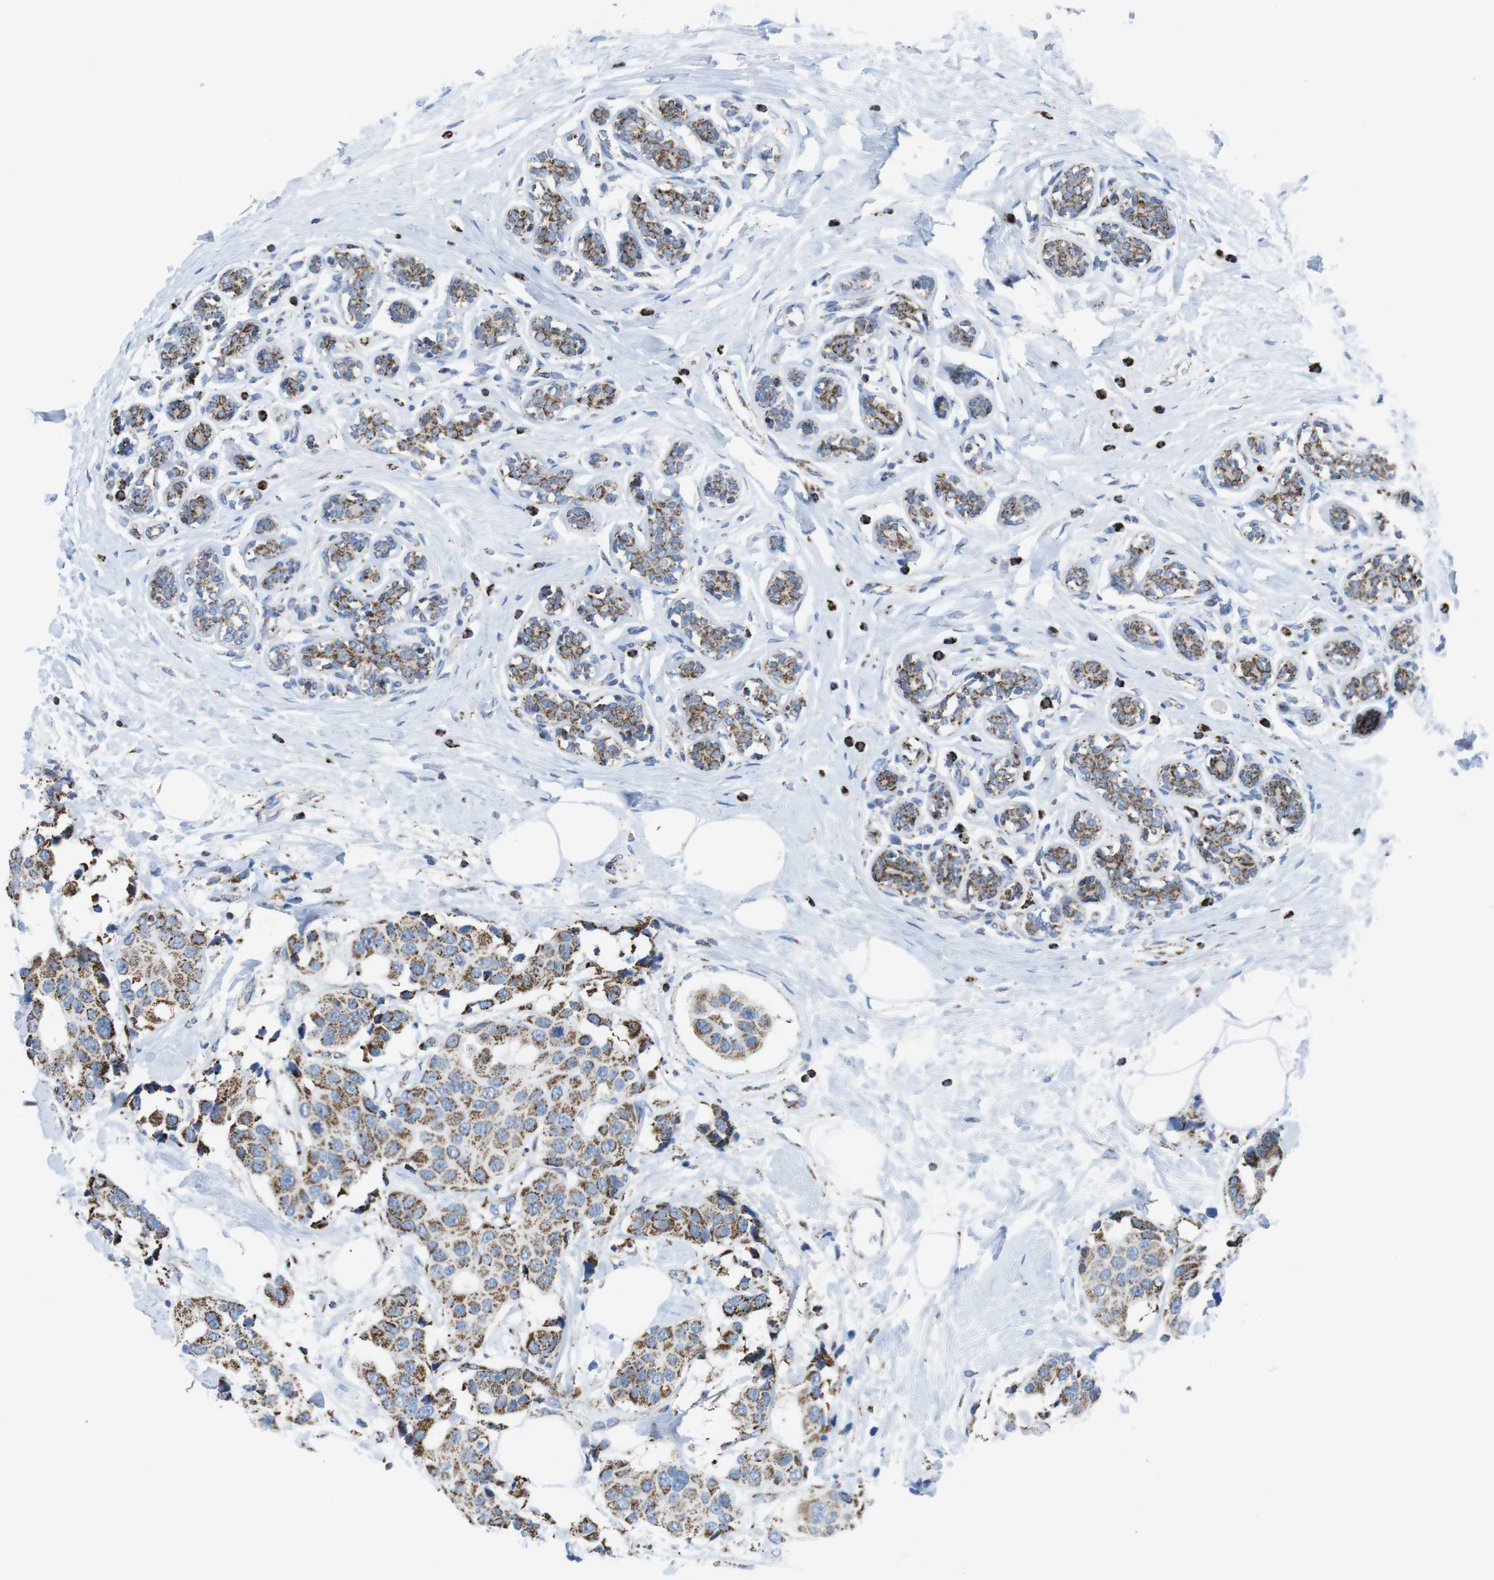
{"staining": {"intensity": "moderate", "quantity": ">75%", "location": "cytoplasmic/membranous"}, "tissue": "breast cancer", "cell_type": "Tumor cells", "image_type": "cancer", "snomed": [{"axis": "morphology", "description": "Normal tissue, NOS"}, {"axis": "morphology", "description": "Duct carcinoma"}, {"axis": "topography", "description": "Breast"}], "caption": "Human breast cancer stained with a protein marker reveals moderate staining in tumor cells.", "gene": "ATP5PO", "patient": {"sex": "female", "age": 39}}